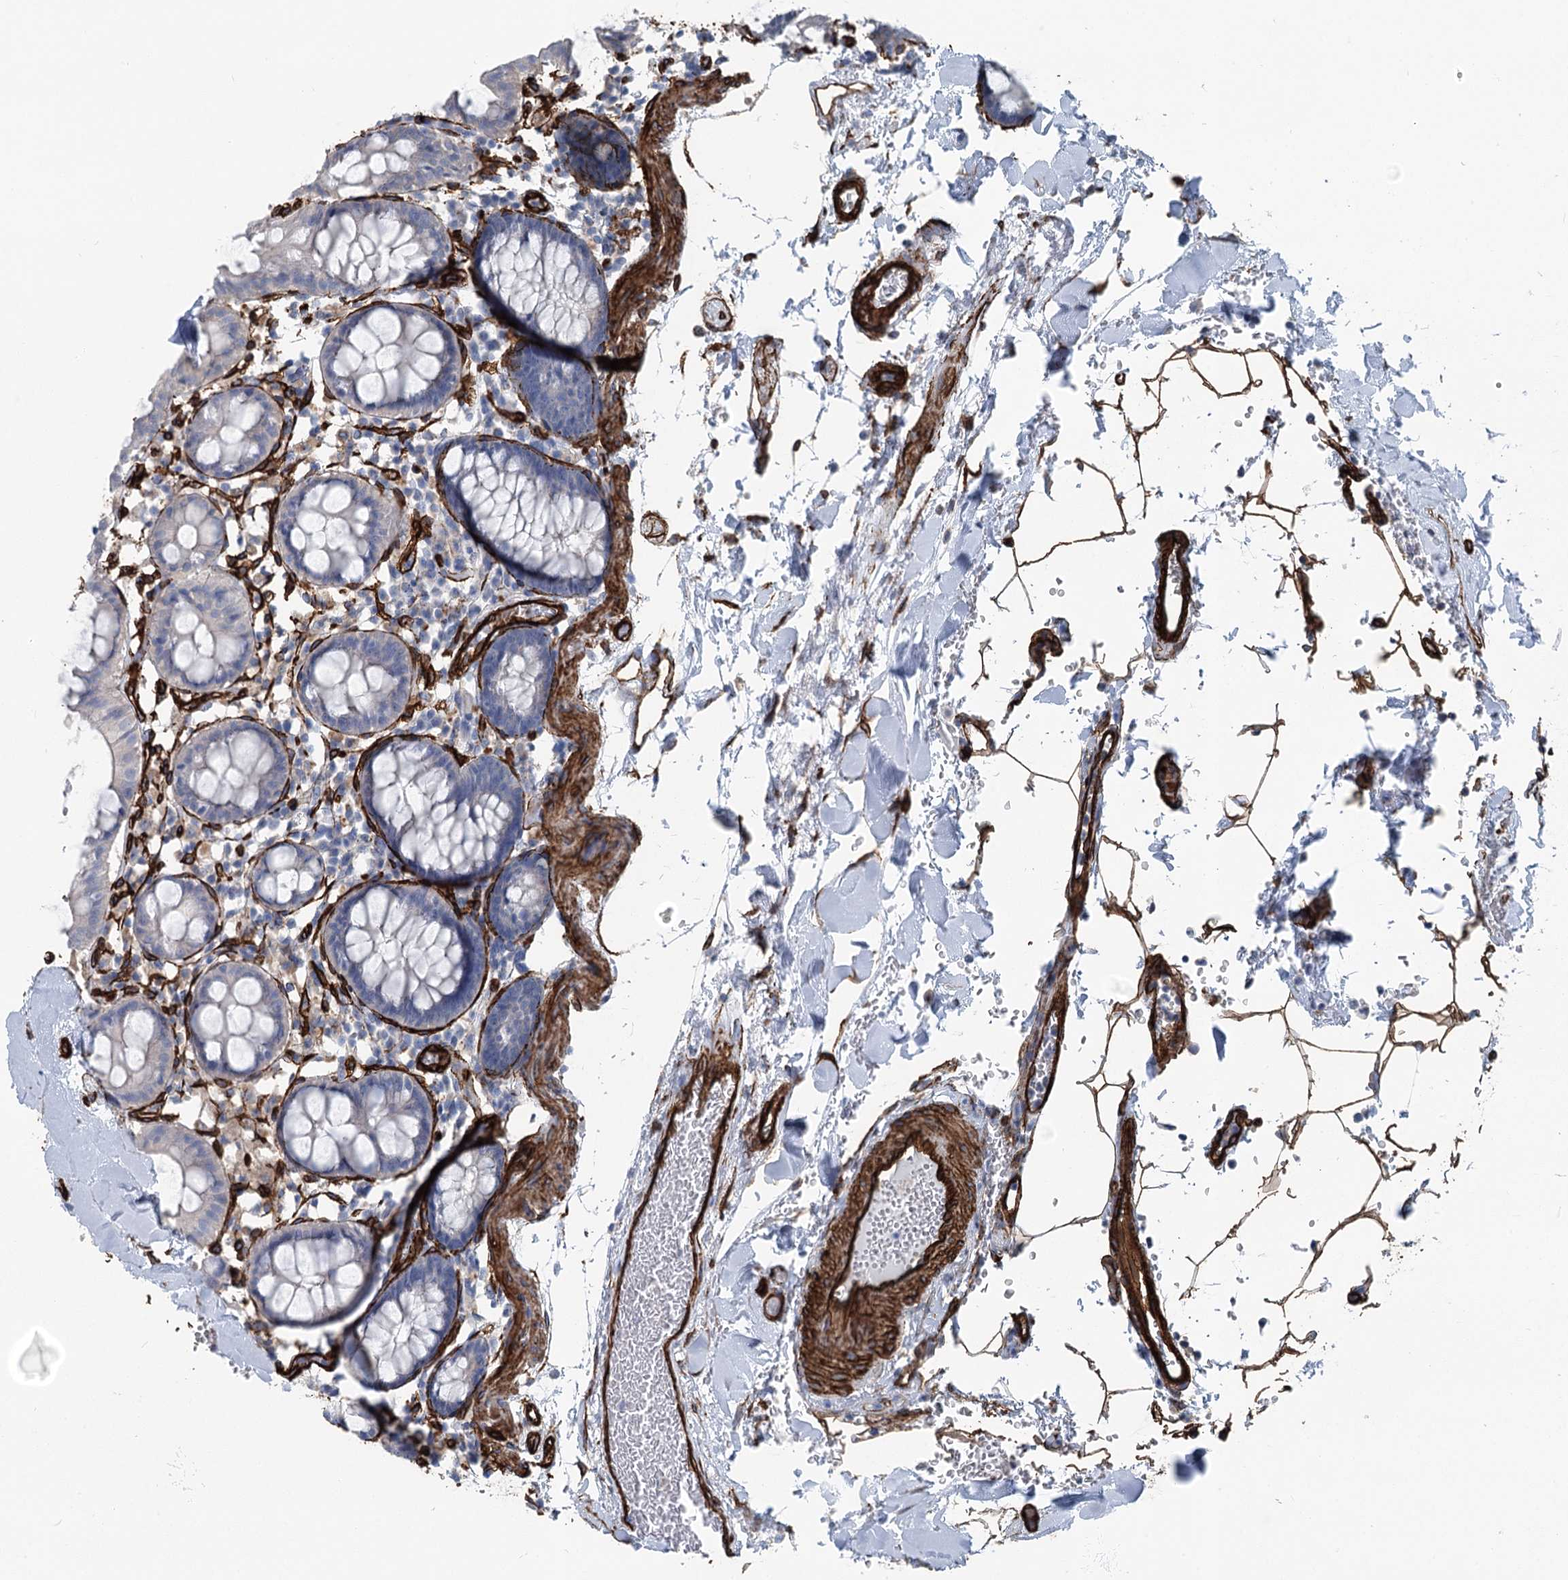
{"staining": {"intensity": "strong", "quantity": ">75%", "location": "cytoplasmic/membranous"}, "tissue": "colon", "cell_type": "Endothelial cells", "image_type": "normal", "snomed": [{"axis": "morphology", "description": "Normal tissue, NOS"}, {"axis": "topography", "description": "Colon"}], "caption": "Protein expression analysis of benign colon displays strong cytoplasmic/membranous positivity in approximately >75% of endothelial cells. Immunohistochemistry (ihc) stains the protein in brown and the nuclei are stained blue.", "gene": "IQSEC1", "patient": {"sex": "male", "age": 75}}